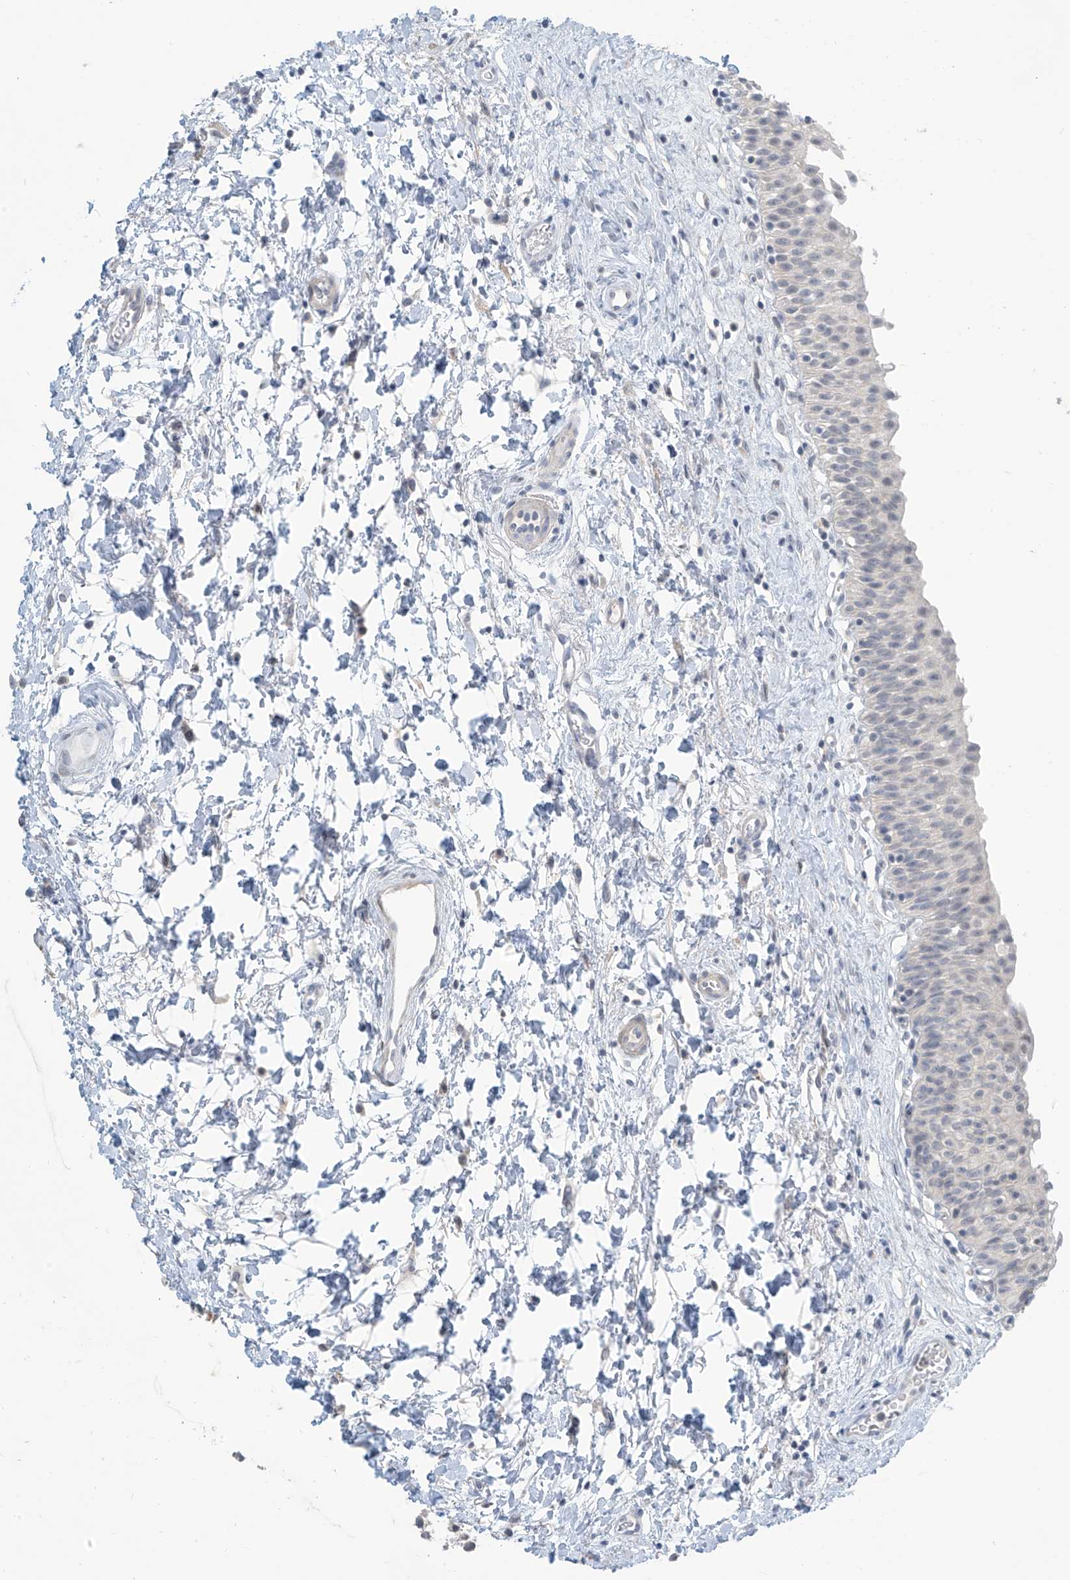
{"staining": {"intensity": "weak", "quantity": "<25%", "location": "cytoplasmic/membranous"}, "tissue": "urinary bladder", "cell_type": "Urothelial cells", "image_type": "normal", "snomed": [{"axis": "morphology", "description": "Normal tissue, NOS"}, {"axis": "topography", "description": "Urinary bladder"}], "caption": "Urinary bladder stained for a protein using IHC shows no staining urothelial cells.", "gene": "METAP1D", "patient": {"sex": "male", "age": 51}}